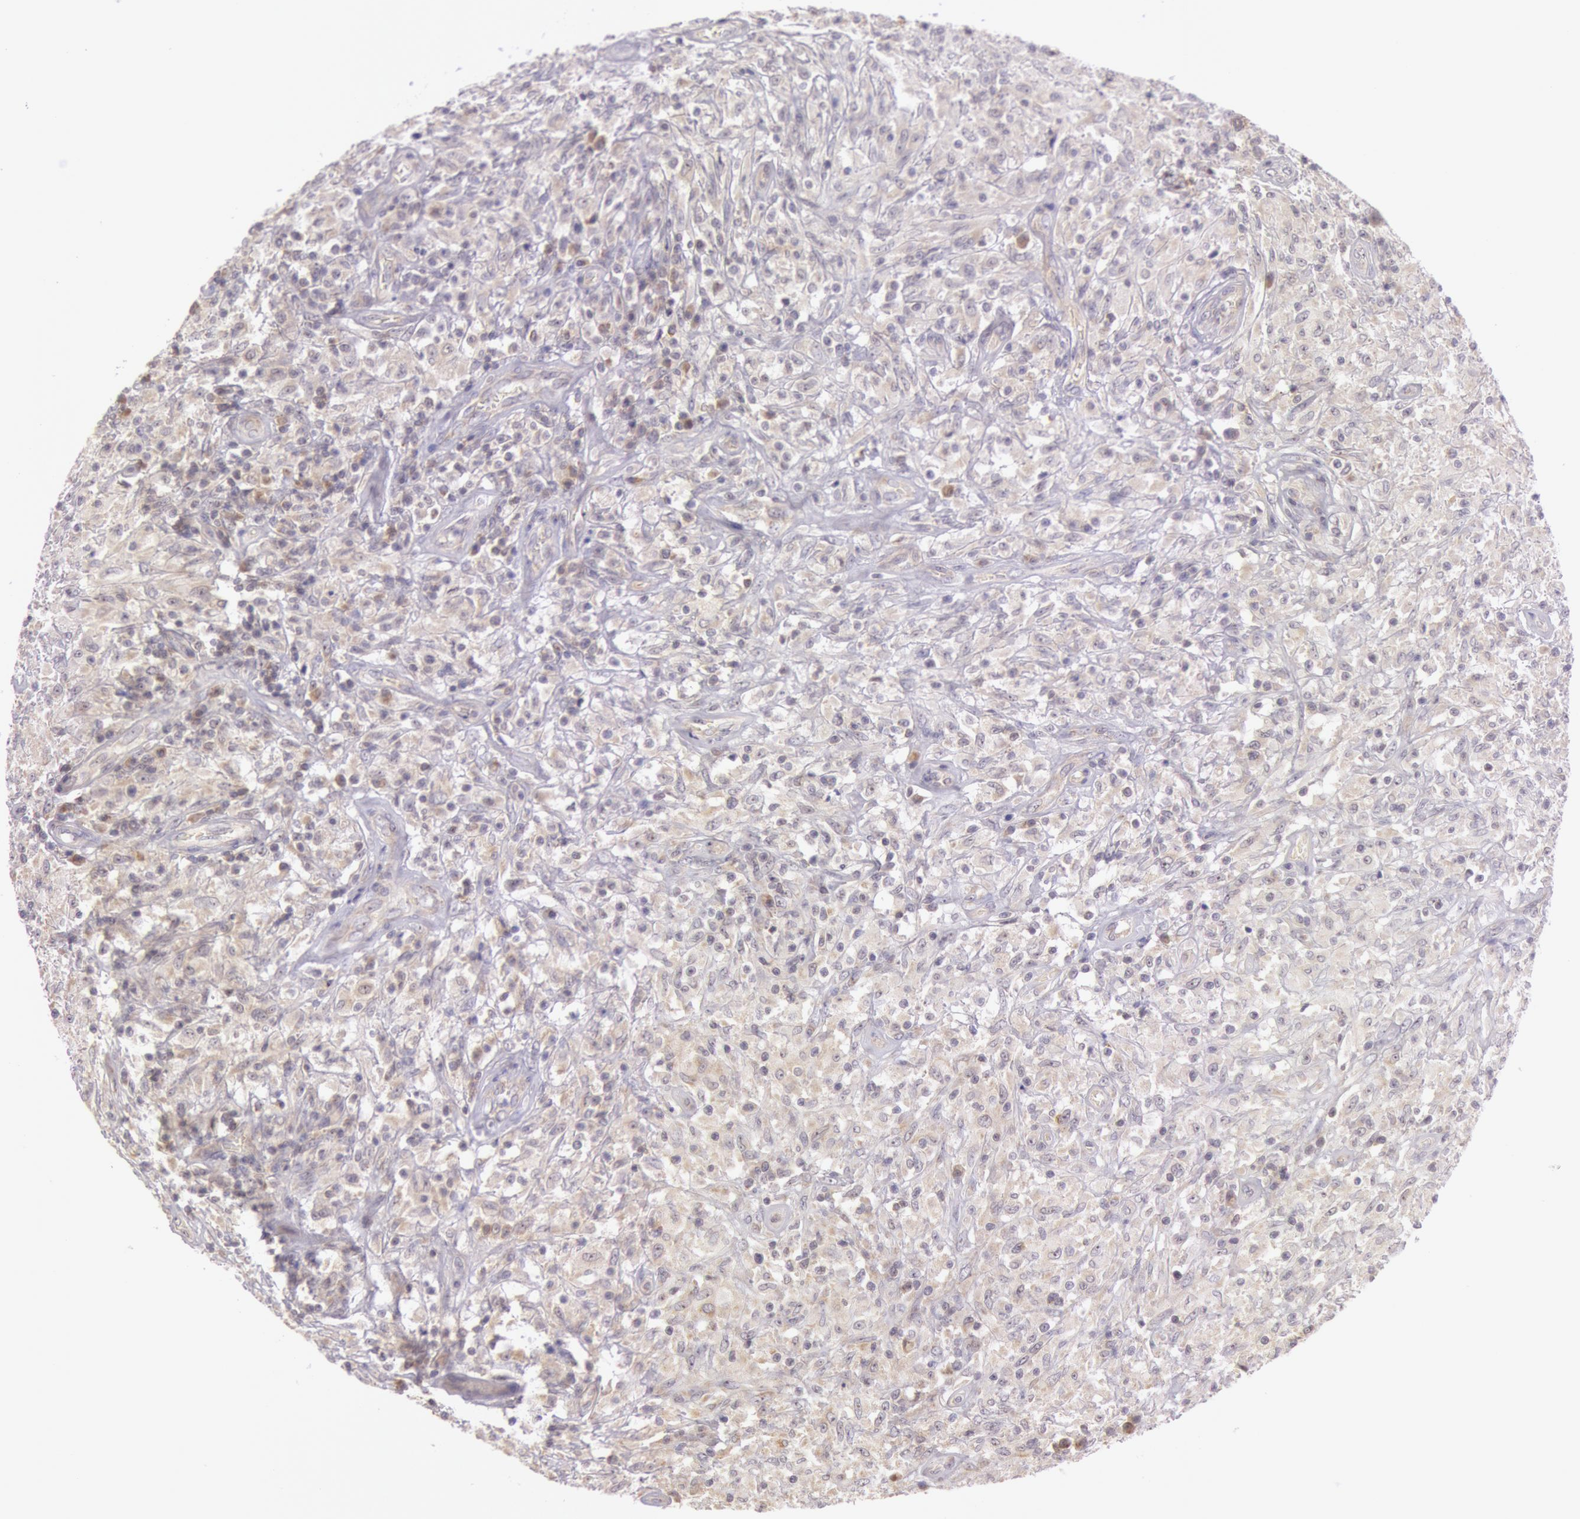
{"staining": {"intensity": "moderate", "quantity": "25%-75%", "location": "cytoplasmic/membranous"}, "tissue": "testis cancer", "cell_type": "Tumor cells", "image_type": "cancer", "snomed": [{"axis": "morphology", "description": "Seminoma, NOS"}, {"axis": "topography", "description": "Testis"}], "caption": "Seminoma (testis) stained with DAB (3,3'-diaminobenzidine) immunohistochemistry (IHC) exhibits medium levels of moderate cytoplasmic/membranous expression in approximately 25%-75% of tumor cells. (DAB (3,3'-diaminobenzidine) IHC, brown staining for protein, blue staining for nuclei).", "gene": "CDK16", "patient": {"sex": "male", "age": 34}}